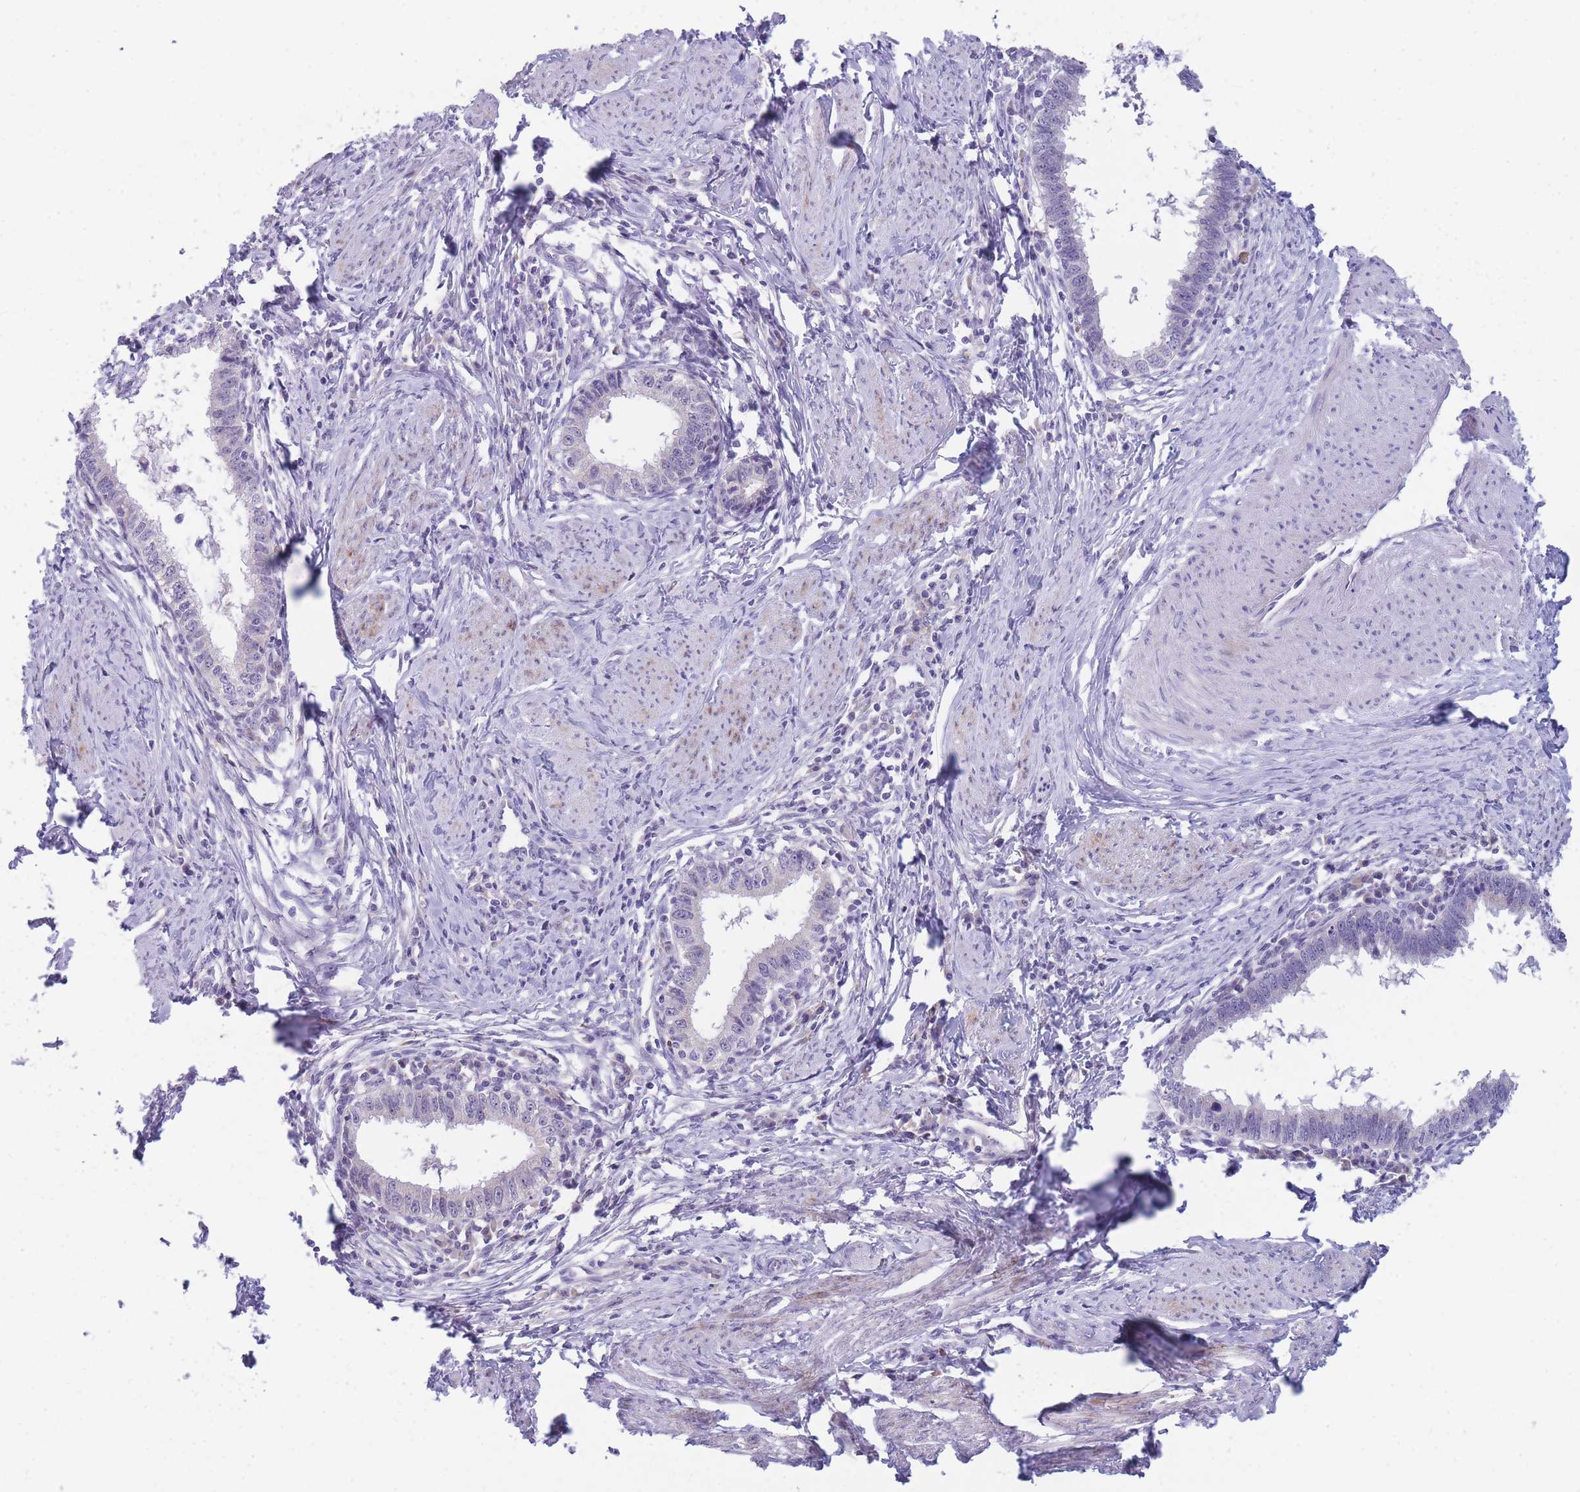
{"staining": {"intensity": "negative", "quantity": "none", "location": "none"}, "tissue": "cervical cancer", "cell_type": "Tumor cells", "image_type": "cancer", "snomed": [{"axis": "morphology", "description": "Adenocarcinoma, NOS"}, {"axis": "topography", "description": "Cervix"}], "caption": "Protein analysis of cervical cancer (adenocarcinoma) exhibits no significant expression in tumor cells.", "gene": "DDX49", "patient": {"sex": "female", "age": 36}}